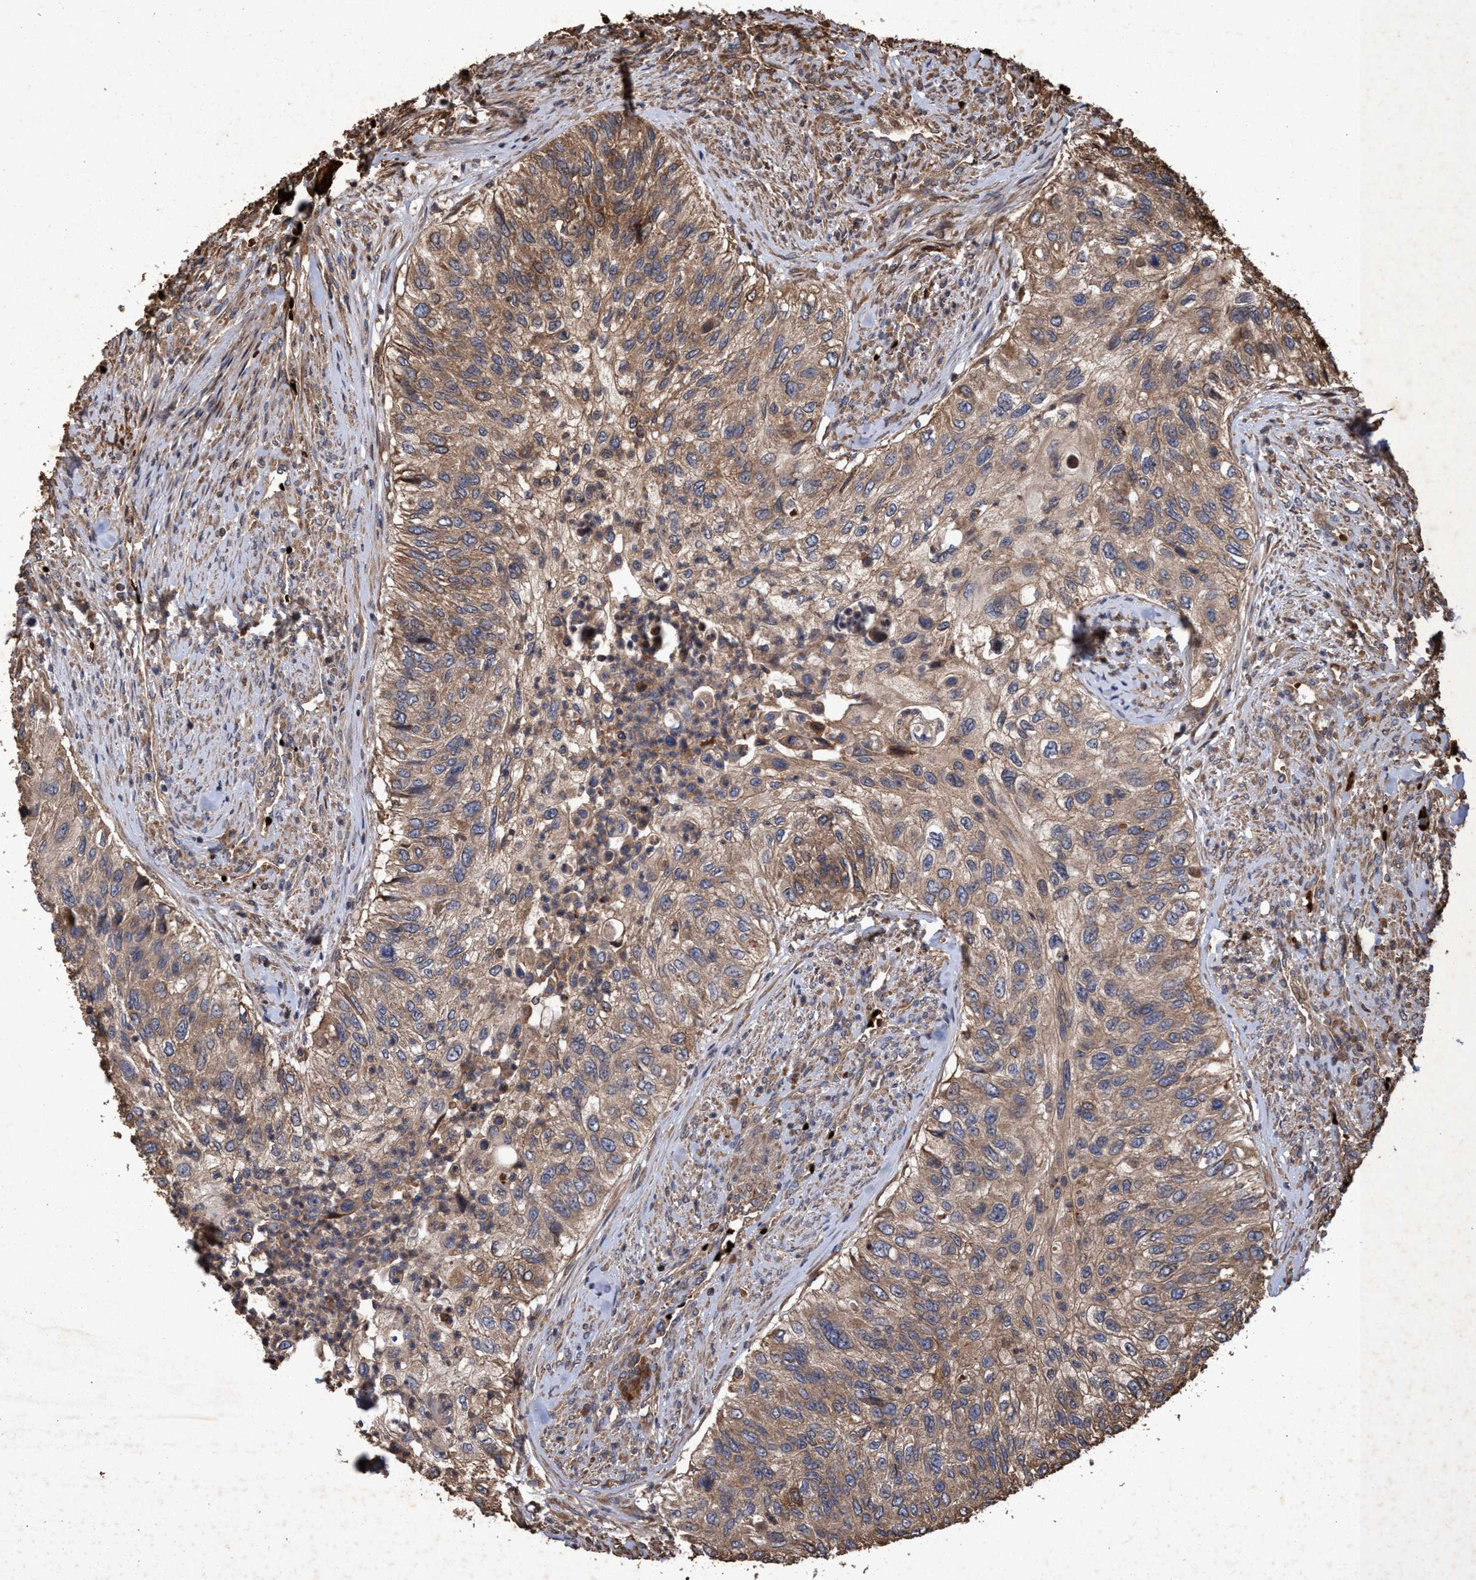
{"staining": {"intensity": "weak", "quantity": ">75%", "location": "cytoplasmic/membranous"}, "tissue": "urothelial cancer", "cell_type": "Tumor cells", "image_type": "cancer", "snomed": [{"axis": "morphology", "description": "Urothelial carcinoma, High grade"}, {"axis": "topography", "description": "Urinary bladder"}], "caption": "Urothelial cancer stained with DAB immunohistochemistry displays low levels of weak cytoplasmic/membranous expression in about >75% of tumor cells. The staining was performed using DAB (3,3'-diaminobenzidine) to visualize the protein expression in brown, while the nuclei were stained in blue with hematoxylin (Magnification: 20x).", "gene": "CHMP6", "patient": {"sex": "female", "age": 60}}